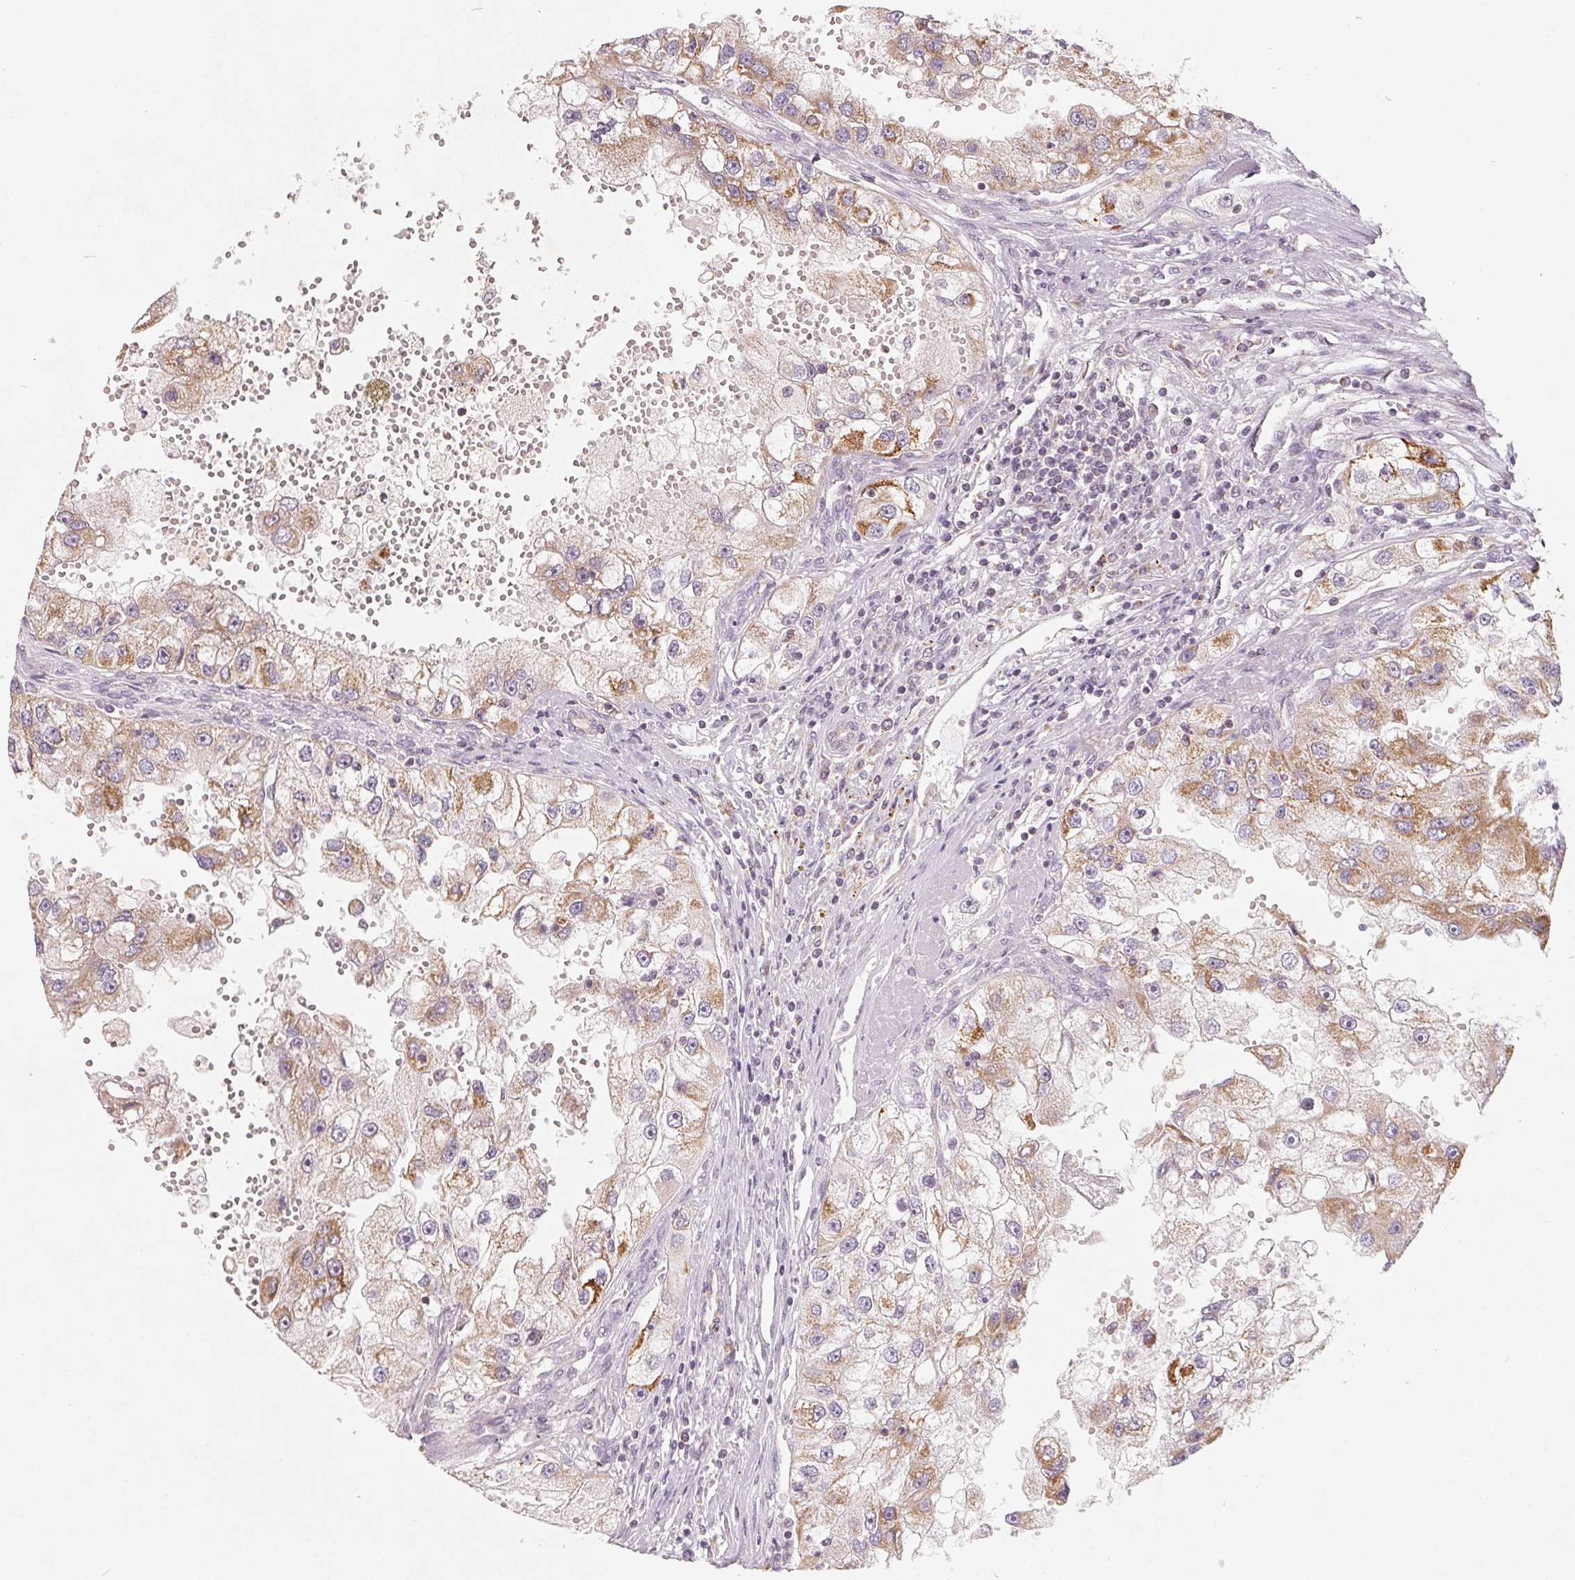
{"staining": {"intensity": "moderate", "quantity": ">75%", "location": "cytoplasmic/membranous"}, "tissue": "renal cancer", "cell_type": "Tumor cells", "image_type": "cancer", "snomed": [{"axis": "morphology", "description": "Adenocarcinoma, NOS"}, {"axis": "topography", "description": "Kidney"}], "caption": "Tumor cells exhibit medium levels of moderate cytoplasmic/membranous positivity in about >75% of cells in human renal cancer. Immunohistochemistry (ihc) stains the protein in brown and the nuclei are stained blue.", "gene": "GHITM", "patient": {"sex": "male", "age": 63}}